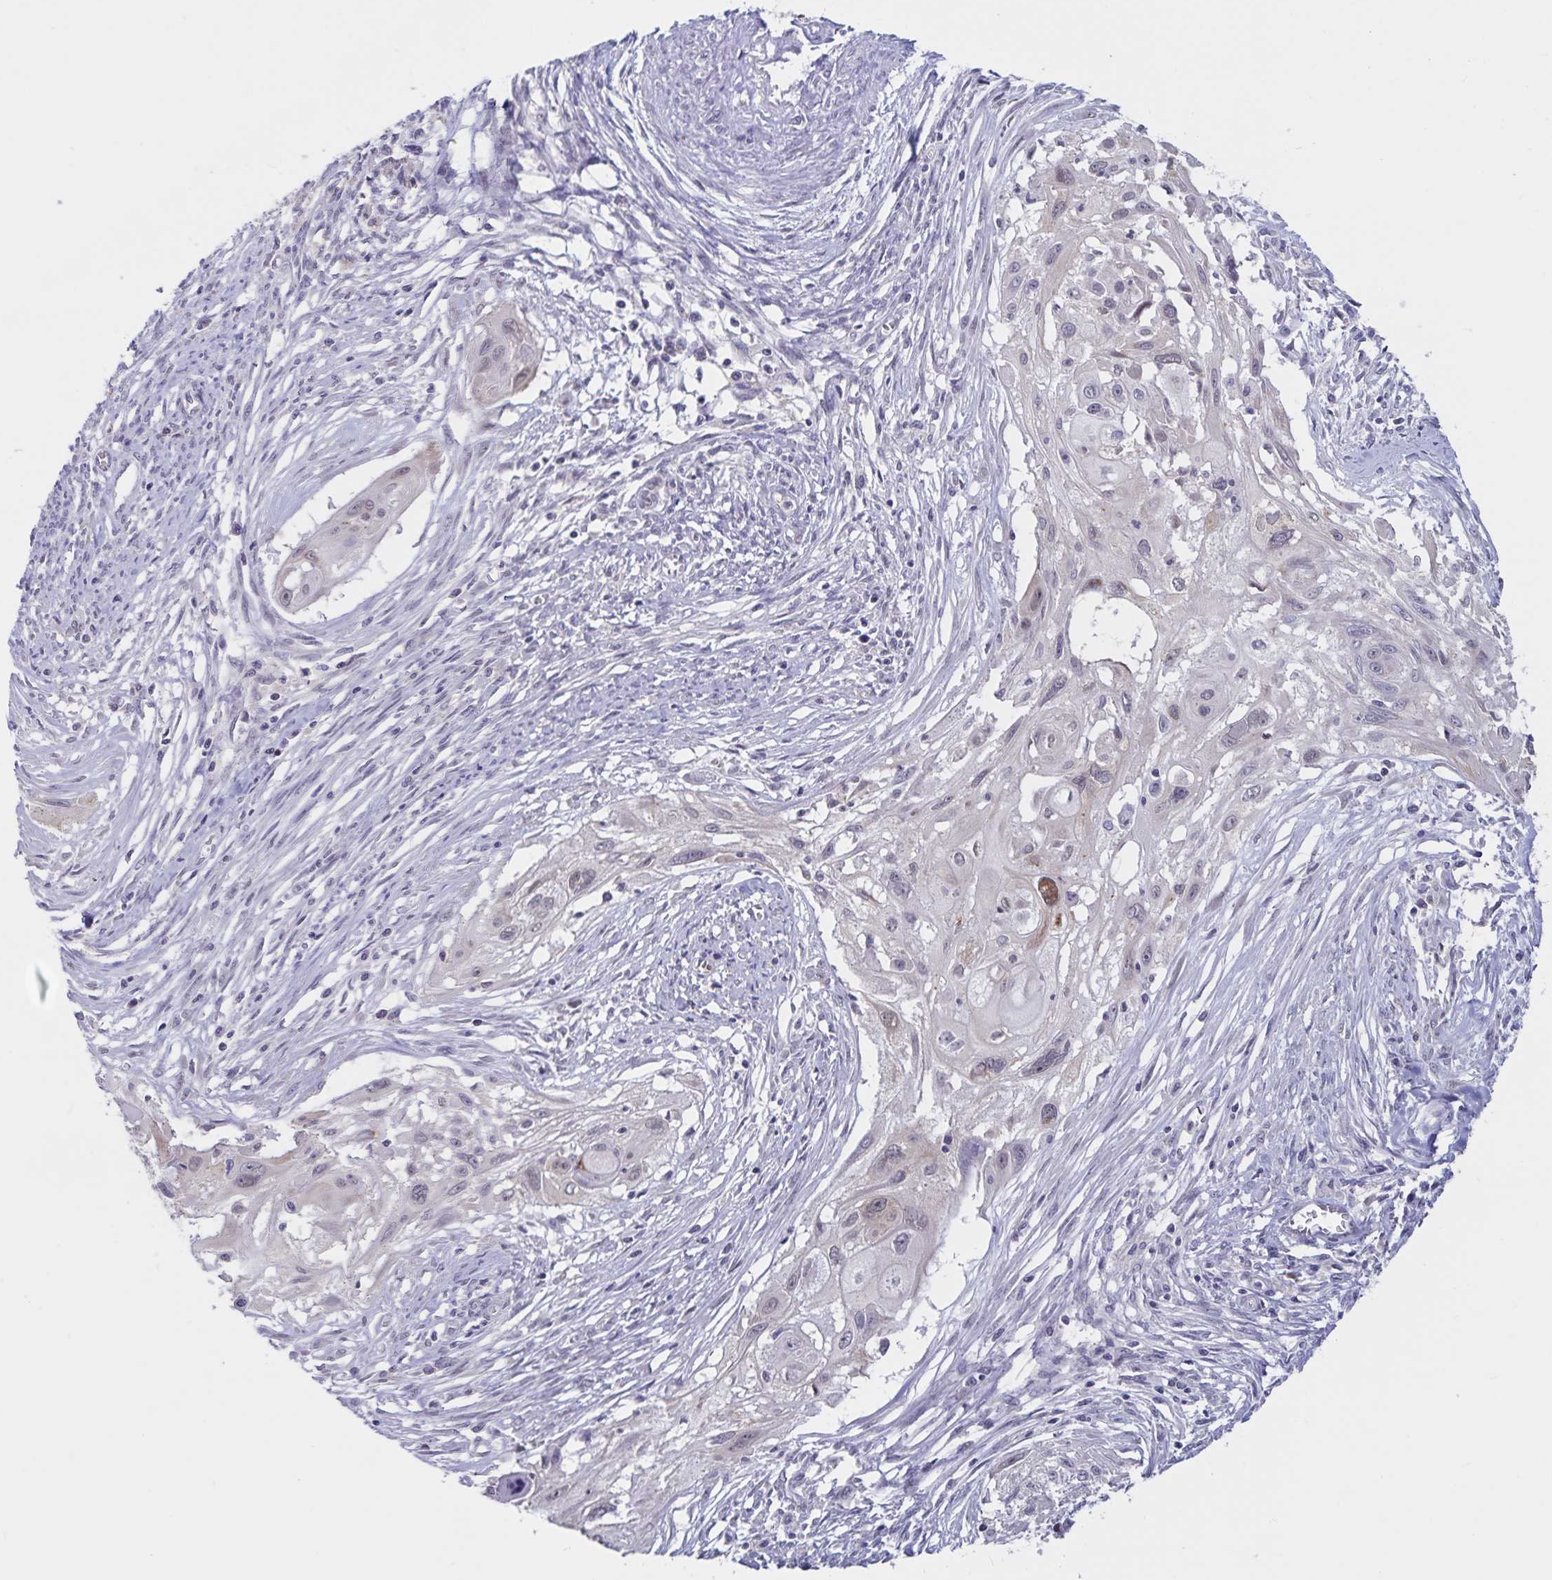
{"staining": {"intensity": "negative", "quantity": "none", "location": "none"}, "tissue": "cervical cancer", "cell_type": "Tumor cells", "image_type": "cancer", "snomed": [{"axis": "morphology", "description": "Squamous cell carcinoma, NOS"}, {"axis": "topography", "description": "Cervix"}], "caption": "This is a micrograph of immunohistochemistry staining of squamous cell carcinoma (cervical), which shows no positivity in tumor cells.", "gene": "ATP2A2", "patient": {"sex": "female", "age": 49}}